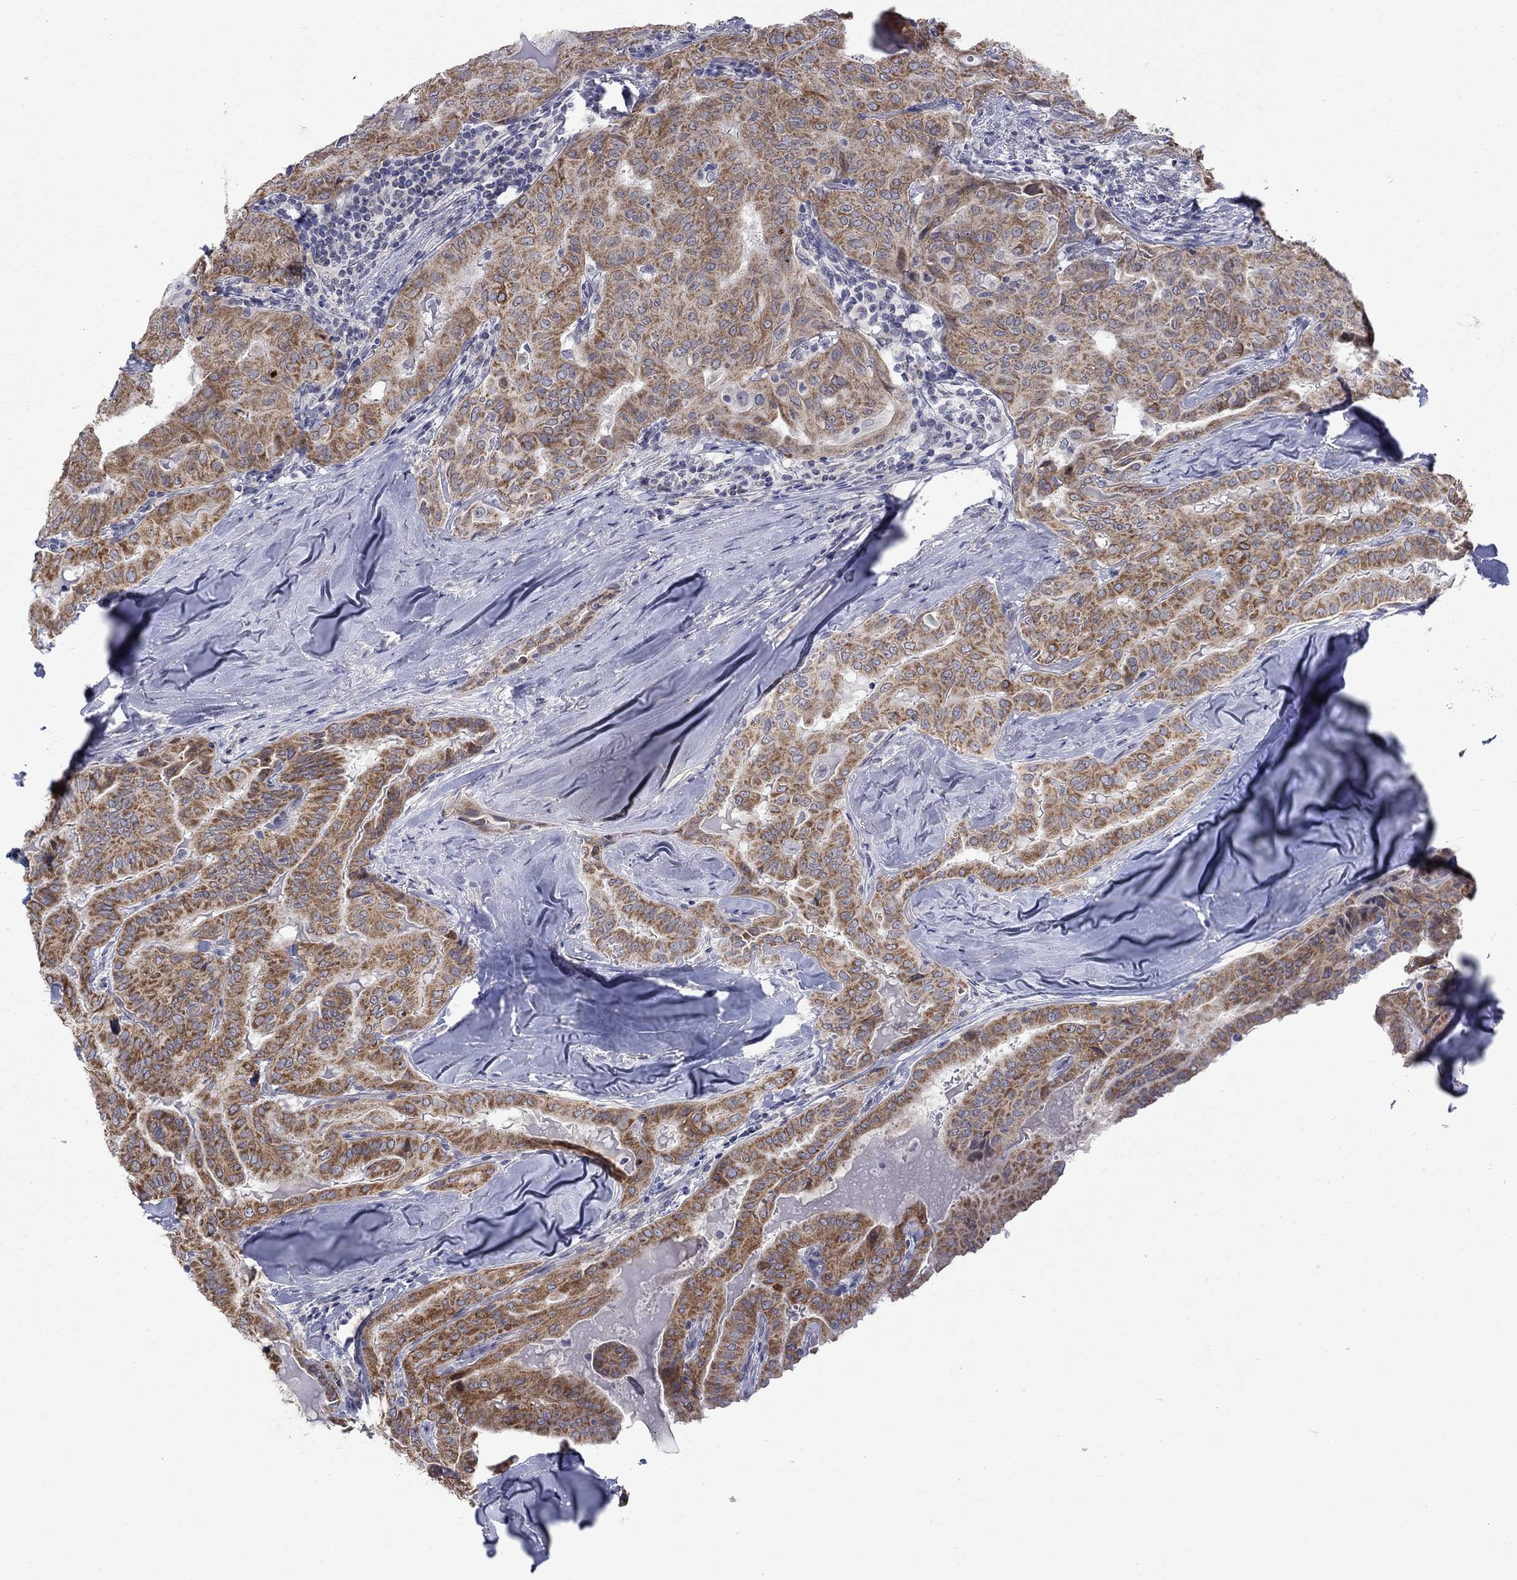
{"staining": {"intensity": "strong", "quantity": ">75%", "location": "cytoplasmic/membranous"}, "tissue": "thyroid cancer", "cell_type": "Tumor cells", "image_type": "cancer", "snomed": [{"axis": "morphology", "description": "Papillary adenocarcinoma, NOS"}, {"axis": "topography", "description": "Thyroid gland"}], "caption": "Approximately >75% of tumor cells in human thyroid cancer (papillary adenocarcinoma) reveal strong cytoplasmic/membranous protein expression as visualized by brown immunohistochemical staining.", "gene": "KCNJ16", "patient": {"sex": "female", "age": 68}}